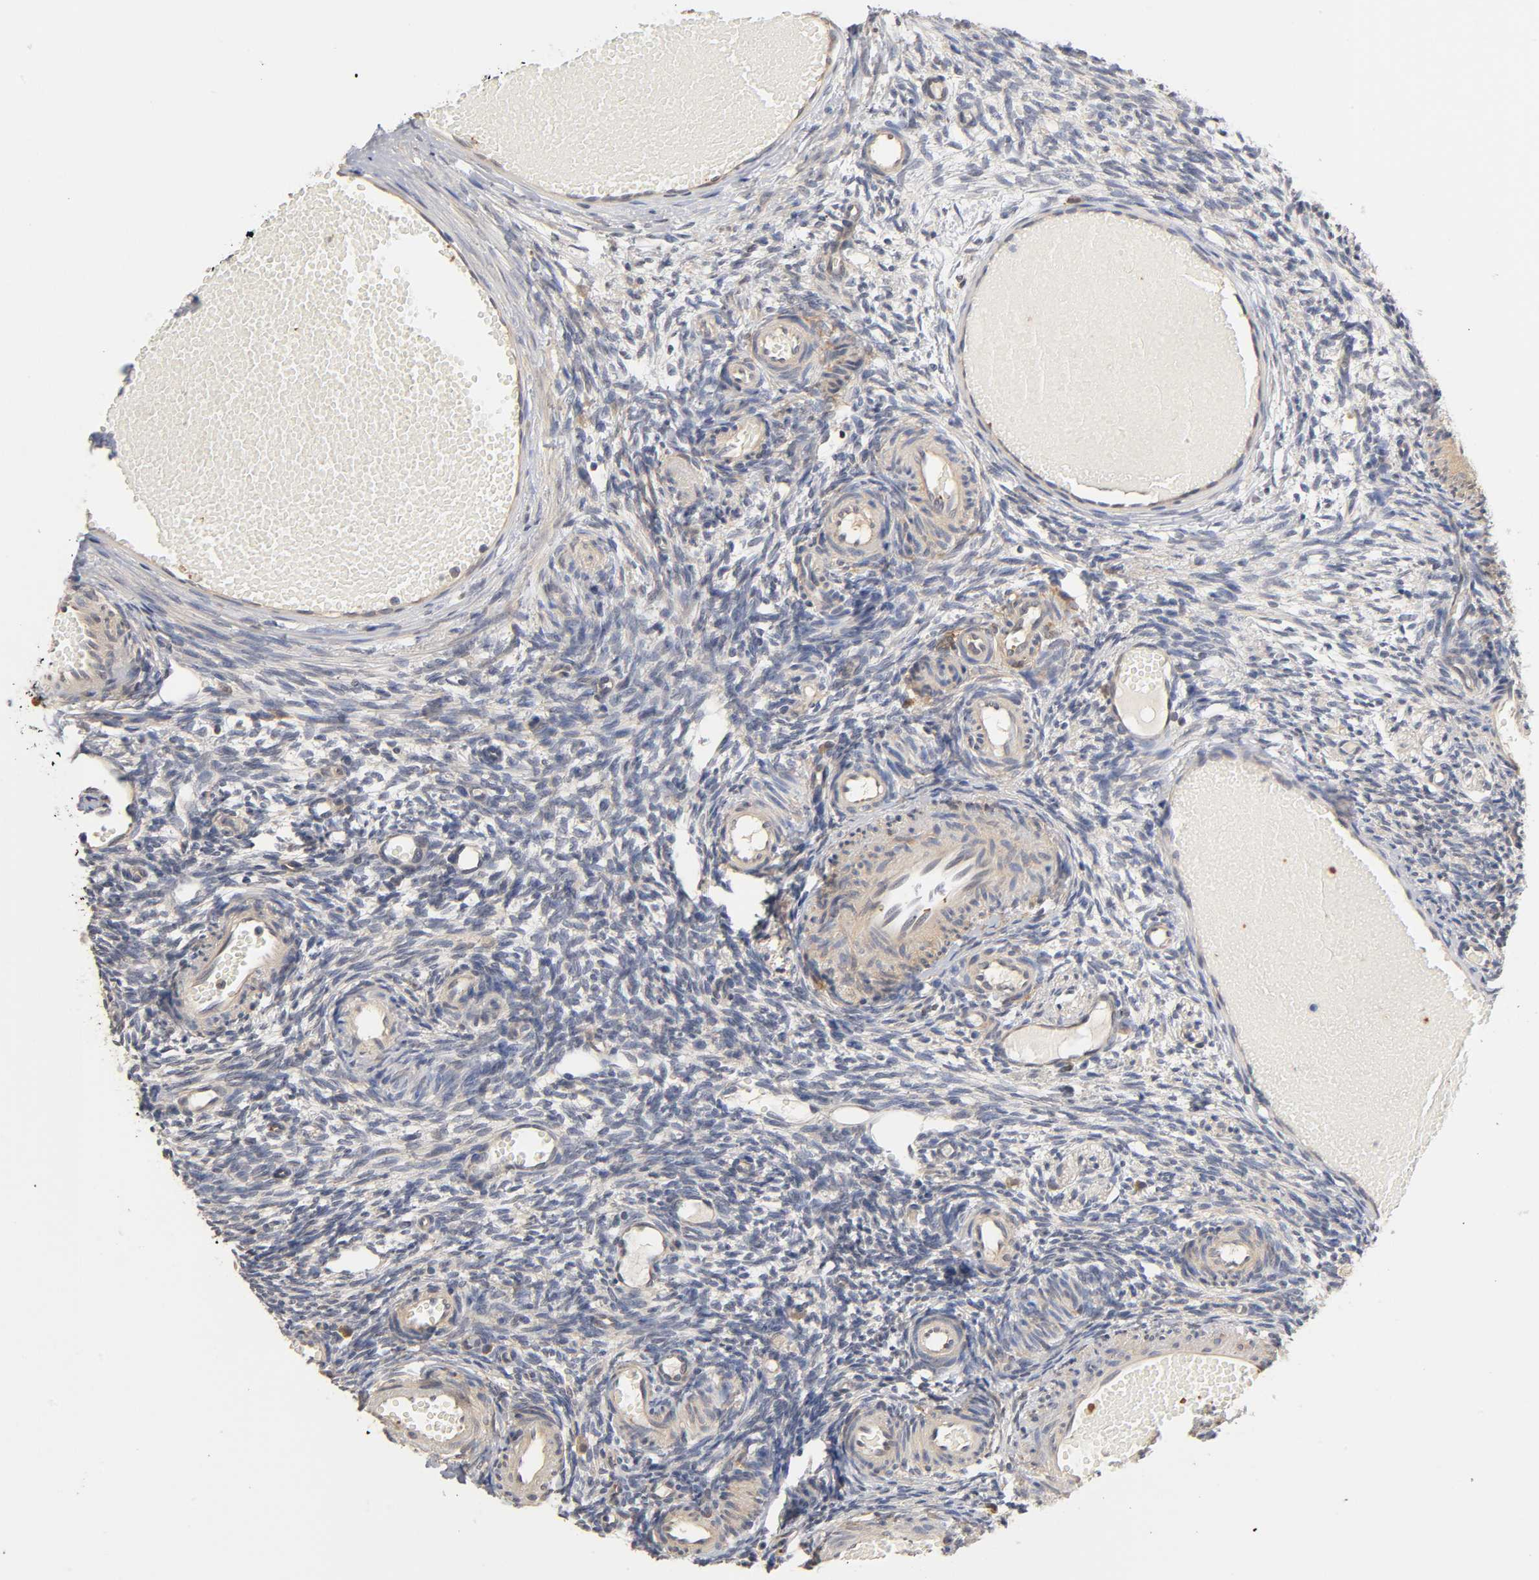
{"staining": {"intensity": "negative", "quantity": "none", "location": "none"}, "tissue": "ovary", "cell_type": "Ovarian stroma cells", "image_type": "normal", "snomed": [{"axis": "morphology", "description": "Normal tissue, NOS"}, {"axis": "topography", "description": "Ovary"}], "caption": "Ovarian stroma cells show no significant protein expression in benign ovary.", "gene": "PDE5A", "patient": {"sex": "female", "age": 35}}